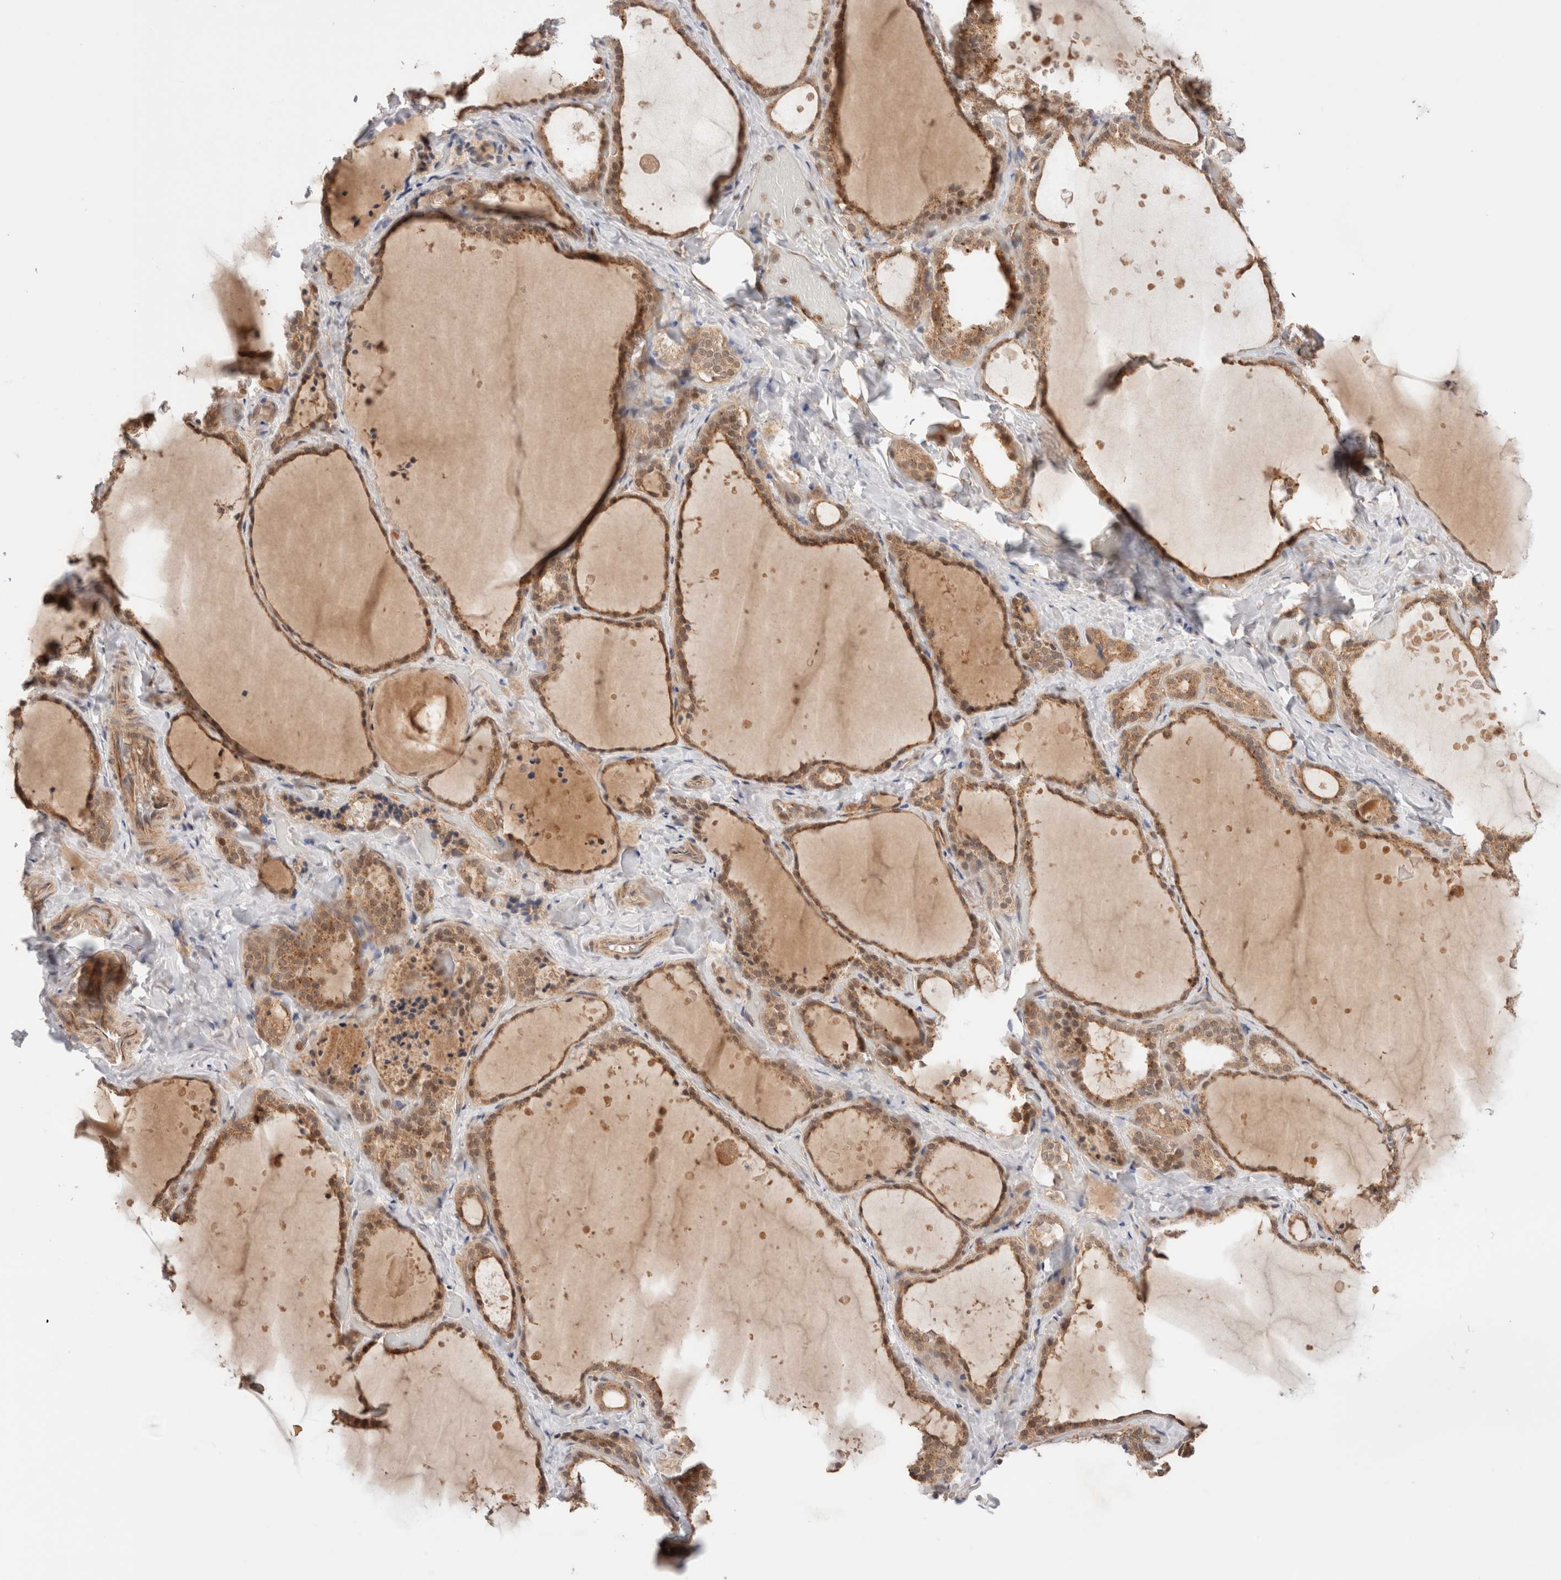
{"staining": {"intensity": "moderate", "quantity": ">75%", "location": "cytoplasmic/membranous"}, "tissue": "thyroid gland", "cell_type": "Glandular cells", "image_type": "normal", "snomed": [{"axis": "morphology", "description": "Normal tissue, NOS"}, {"axis": "topography", "description": "Thyroid gland"}], "caption": "Moderate cytoplasmic/membranous expression for a protein is appreciated in approximately >75% of glandular cells of benign thyroid gland using immunohistochemistry (IHC).", "gene": "SIKE1", "patient": {"sex": "female", "age": 44}}